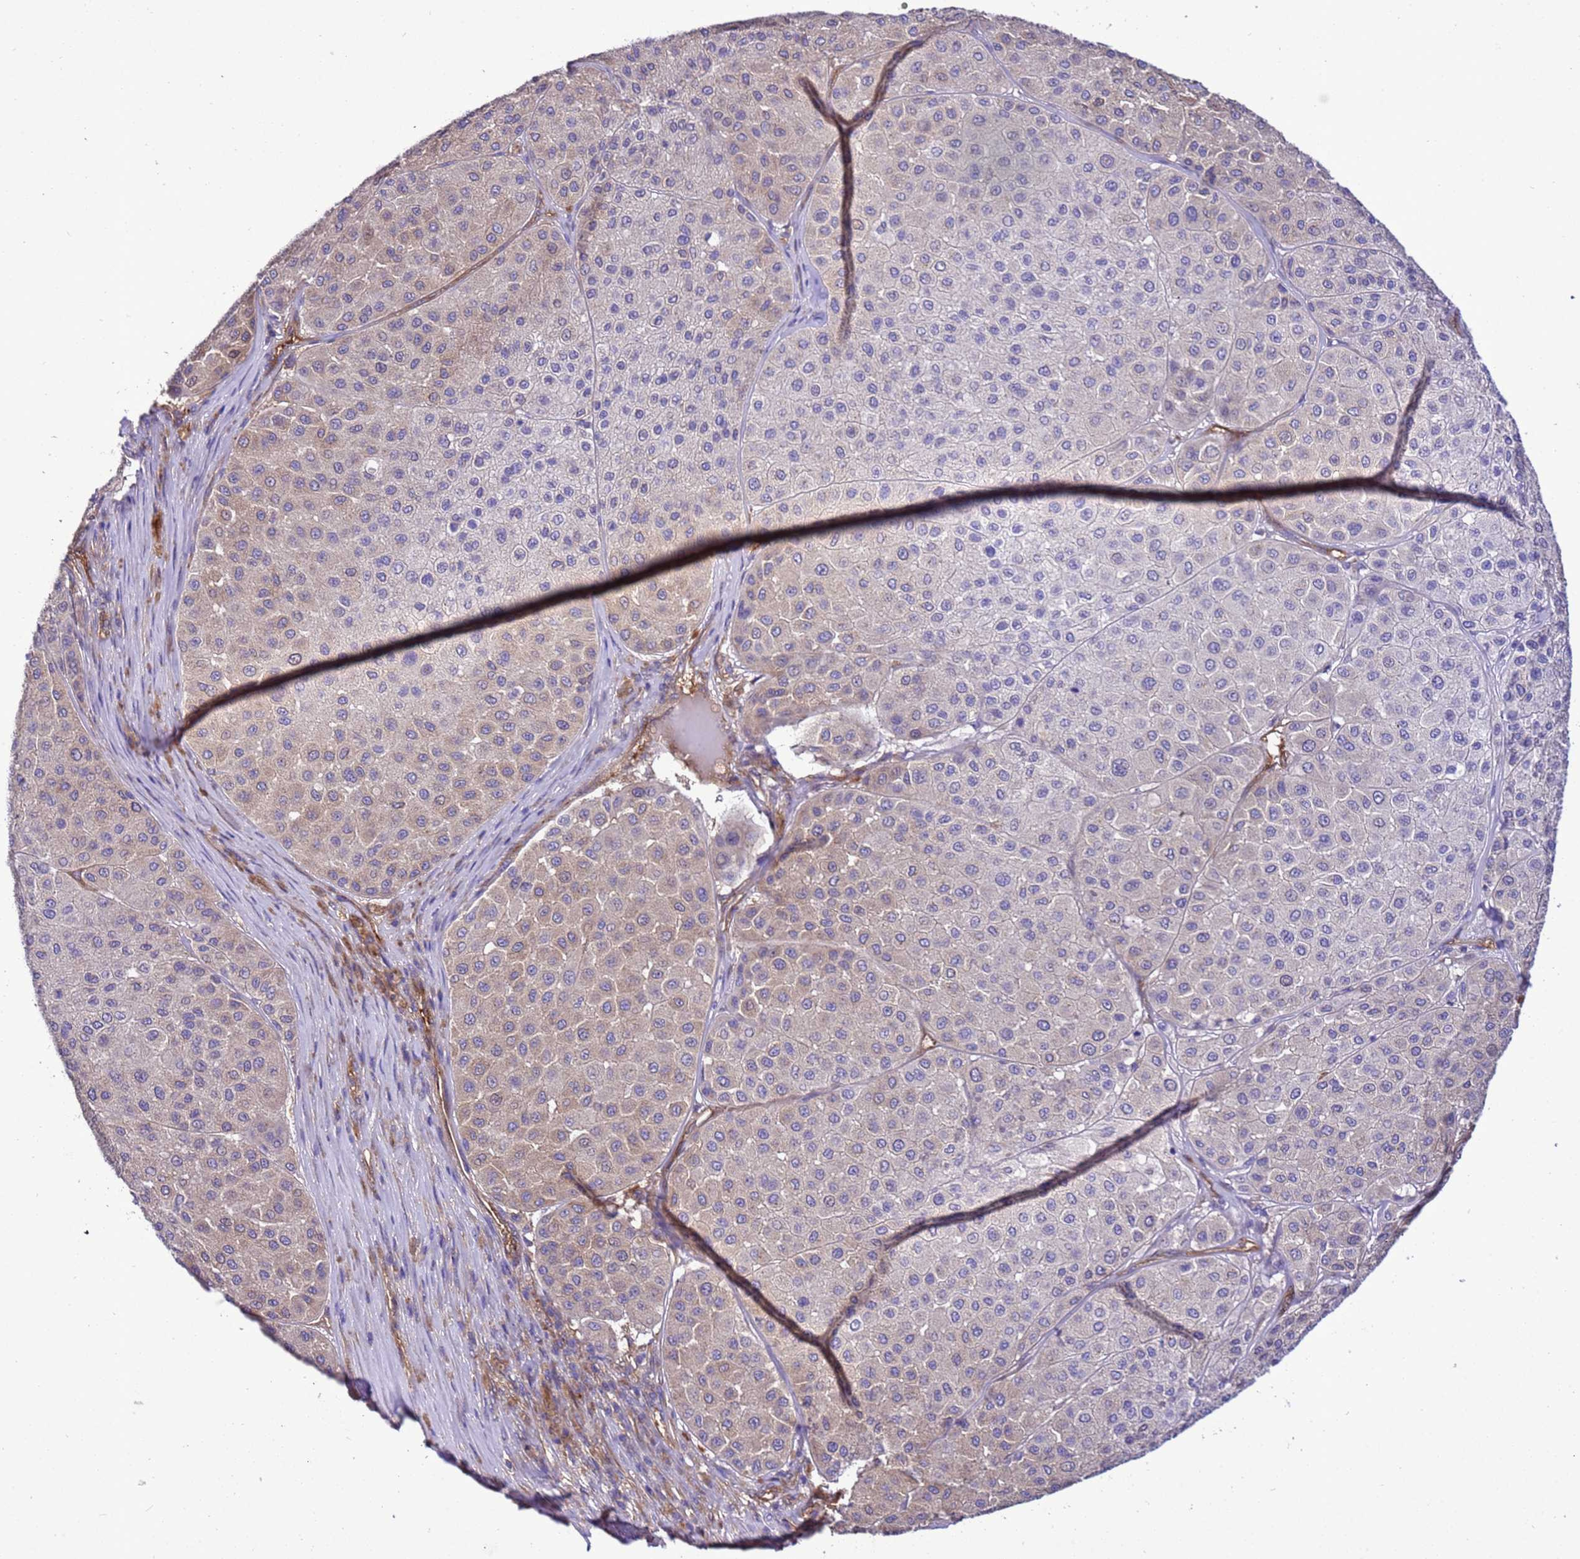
{"staining": {"intensity": "weak", "quantity": "25%-75%", "location": "cytoplasmic/membranous"}, "tissue": "melanoma", "cell_type": "Tumor cells", "image_type": "cancer", "snomed": [{"axis": "morphology", "description": "Malignant melanoma, Metastatic site"}, {"axis": "topography", "description": "Smooth muscle"}], "caption": "Immunohistochemical staining of human malignant melanoma (metastatic site) displays low levels of weak cytoplasmic/membranous protein positivity in about 25%-75% of tumor cells. (Stains: DAB (3,3'-diaminobenzidine) in brown, nuclei in blue, Microscopy: brightfield microscopy at high magnification).", "gene": "RABEP2", "patient": {"sex": "male", "age": 41}}